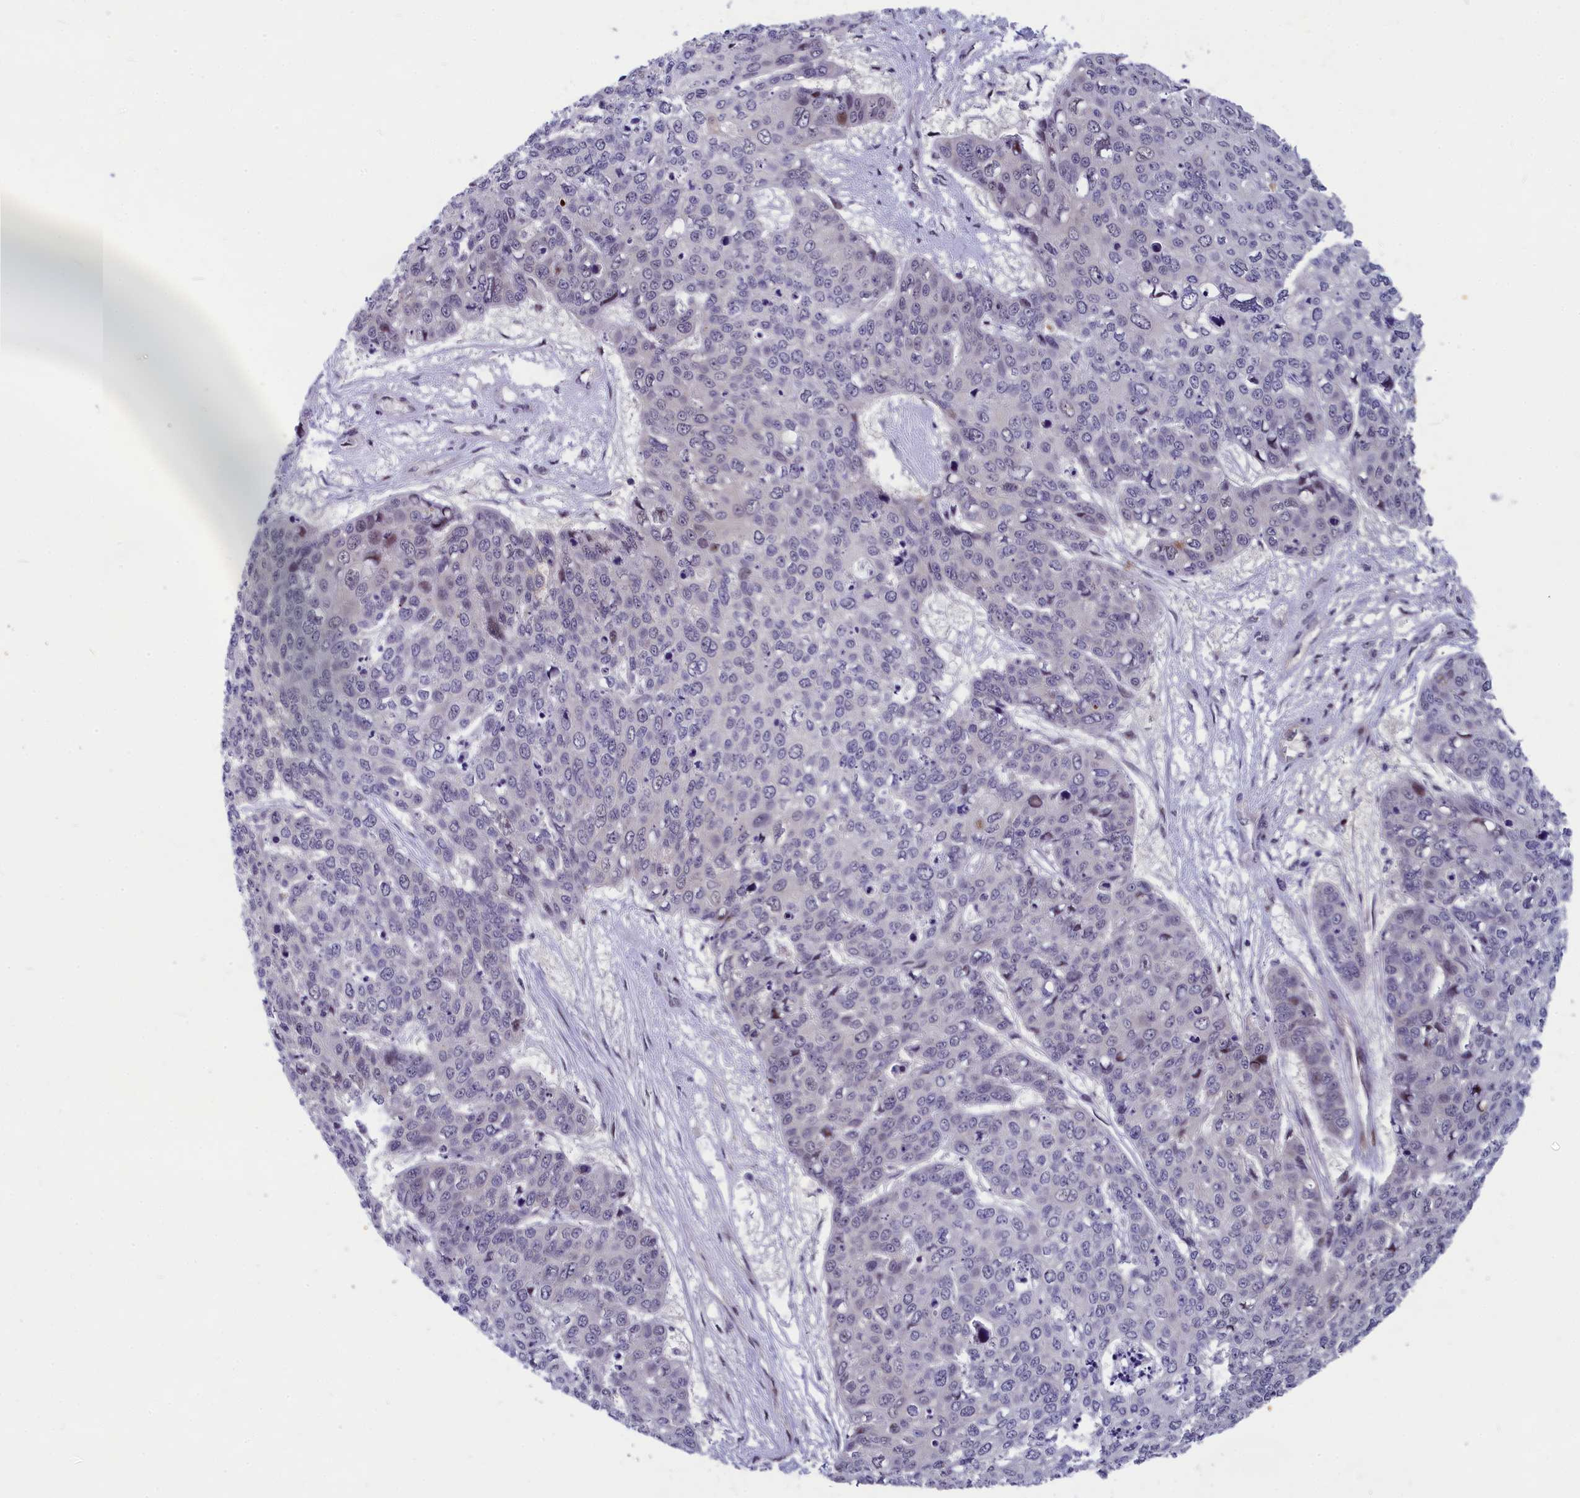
{"staining": {"intensity": "negative", "quantity": "none", "location": "none"}, "tissue": "skin cancer", "cell_type": "Tumor cells", "image_type": "cancer", "snomed": [{"axis": "morphology", "description": "Squamous cell carcinoma, NOS"}, {"axis": "topography", "description": "Skin"}], "caption": "Immunohistochemical staining of human skin cancer displays no significant positivity in tumor cells.", "gene": "ANKRD34B", "patient": {"sex": "male", "age": 71}}